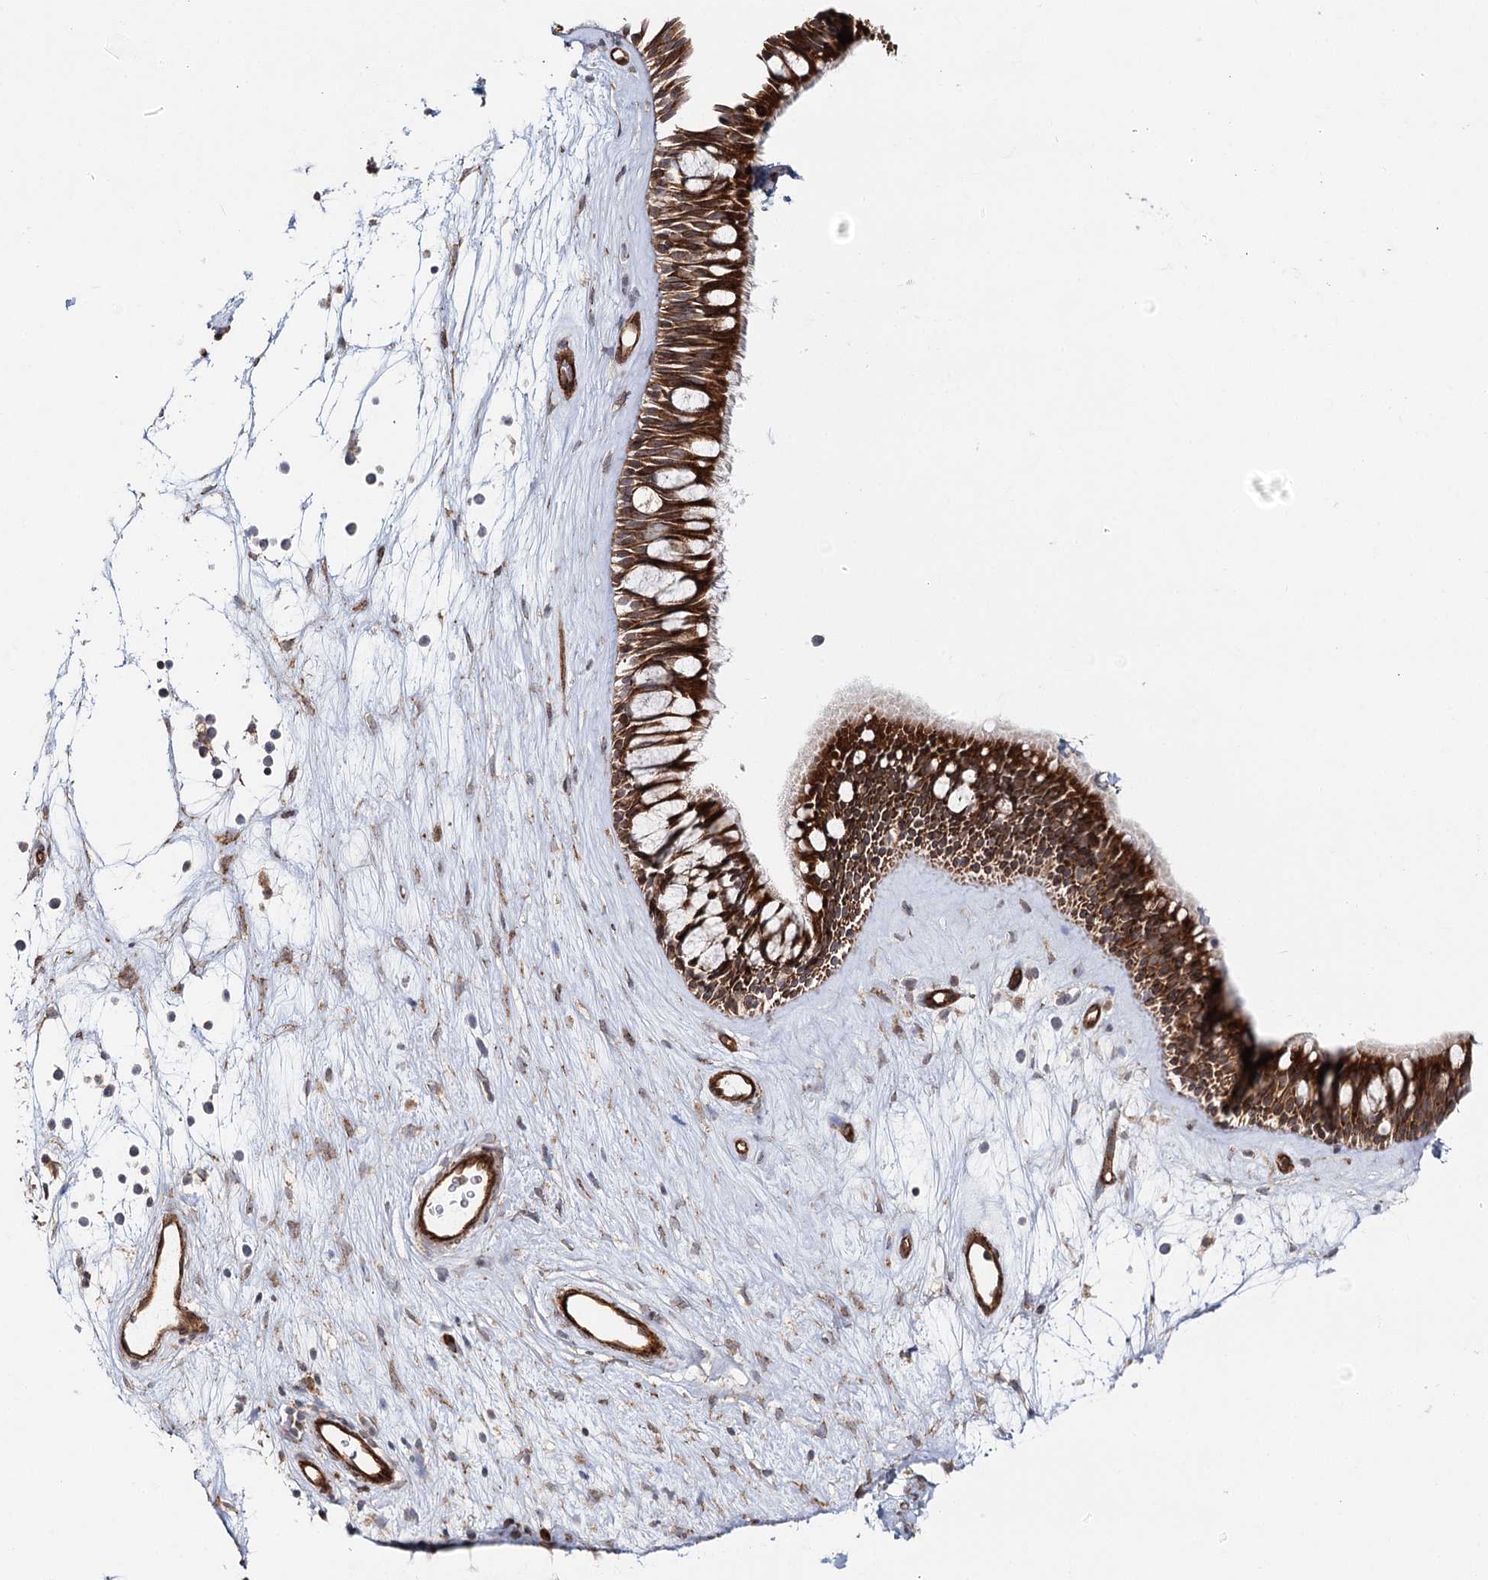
{"staining": {"intensity": "strong", "quantity": ">75%", "location": "cytoplasmic/membranous"}, "tissue": "nasopharynx", "cell_type": "Respiratory epithelial cells", "image_type": "normal", "snomed": [{"axis": "morphology", "description": "Normal tissue, NOS"}, {"axis": "topography", "description": "Nasopharynx"}], "caption": "This micrograph shows immunohistochemistry staining of unremarkable human nasopharynx, with high strong cytoplasmic/membranous positivity in about >75% of respiratory epithelial cells.", "gene": "MKNK1", "patient": {"sex": "male", "age": 64}}